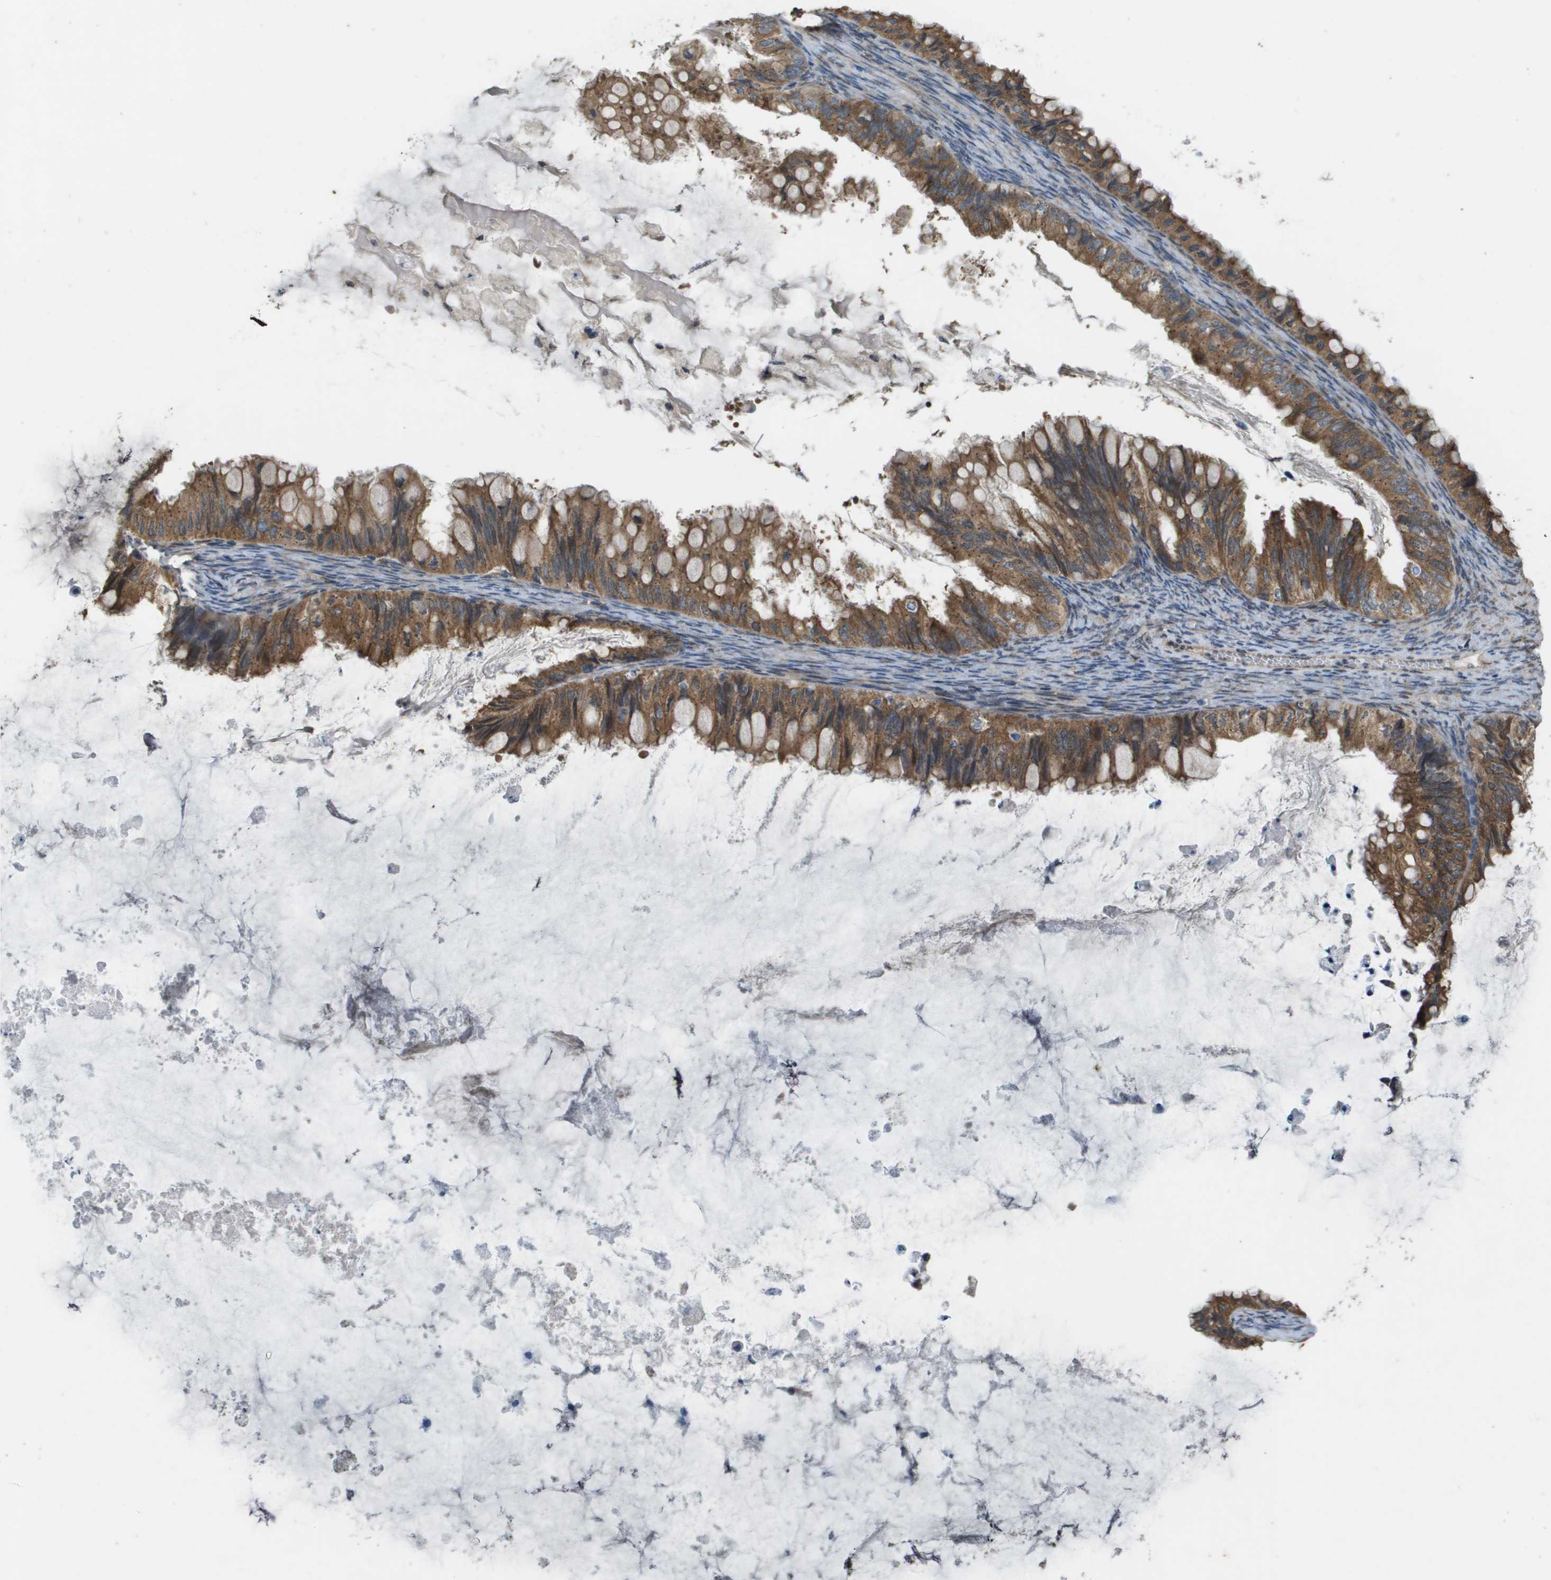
{"staining": {"intensity": "moderate", "quantity": ">75%", "location": "cytoplasmic/membranous"}, "tissue": "ovarian cancer", "cell_type": "Tumor cells", "image_type": "cancer", "snomed": [{"axis": "morphology", "description": "Cystadenocarcinoma, mucinous, NOS"}, {"axis": "topography", "description": "Ovary"}], "caption": "Immunohistochemical staining of human ovarian mucinous cystadenocarcinoma reveals medium levels of moderate cytoplasmic/membranous protein positivity in about >75% of tumor cells. (DAB IHC with brightfield microscopy, high magnification).", "gene": "IFNLR1", "patient": {"sex": "female", "age": 80}}